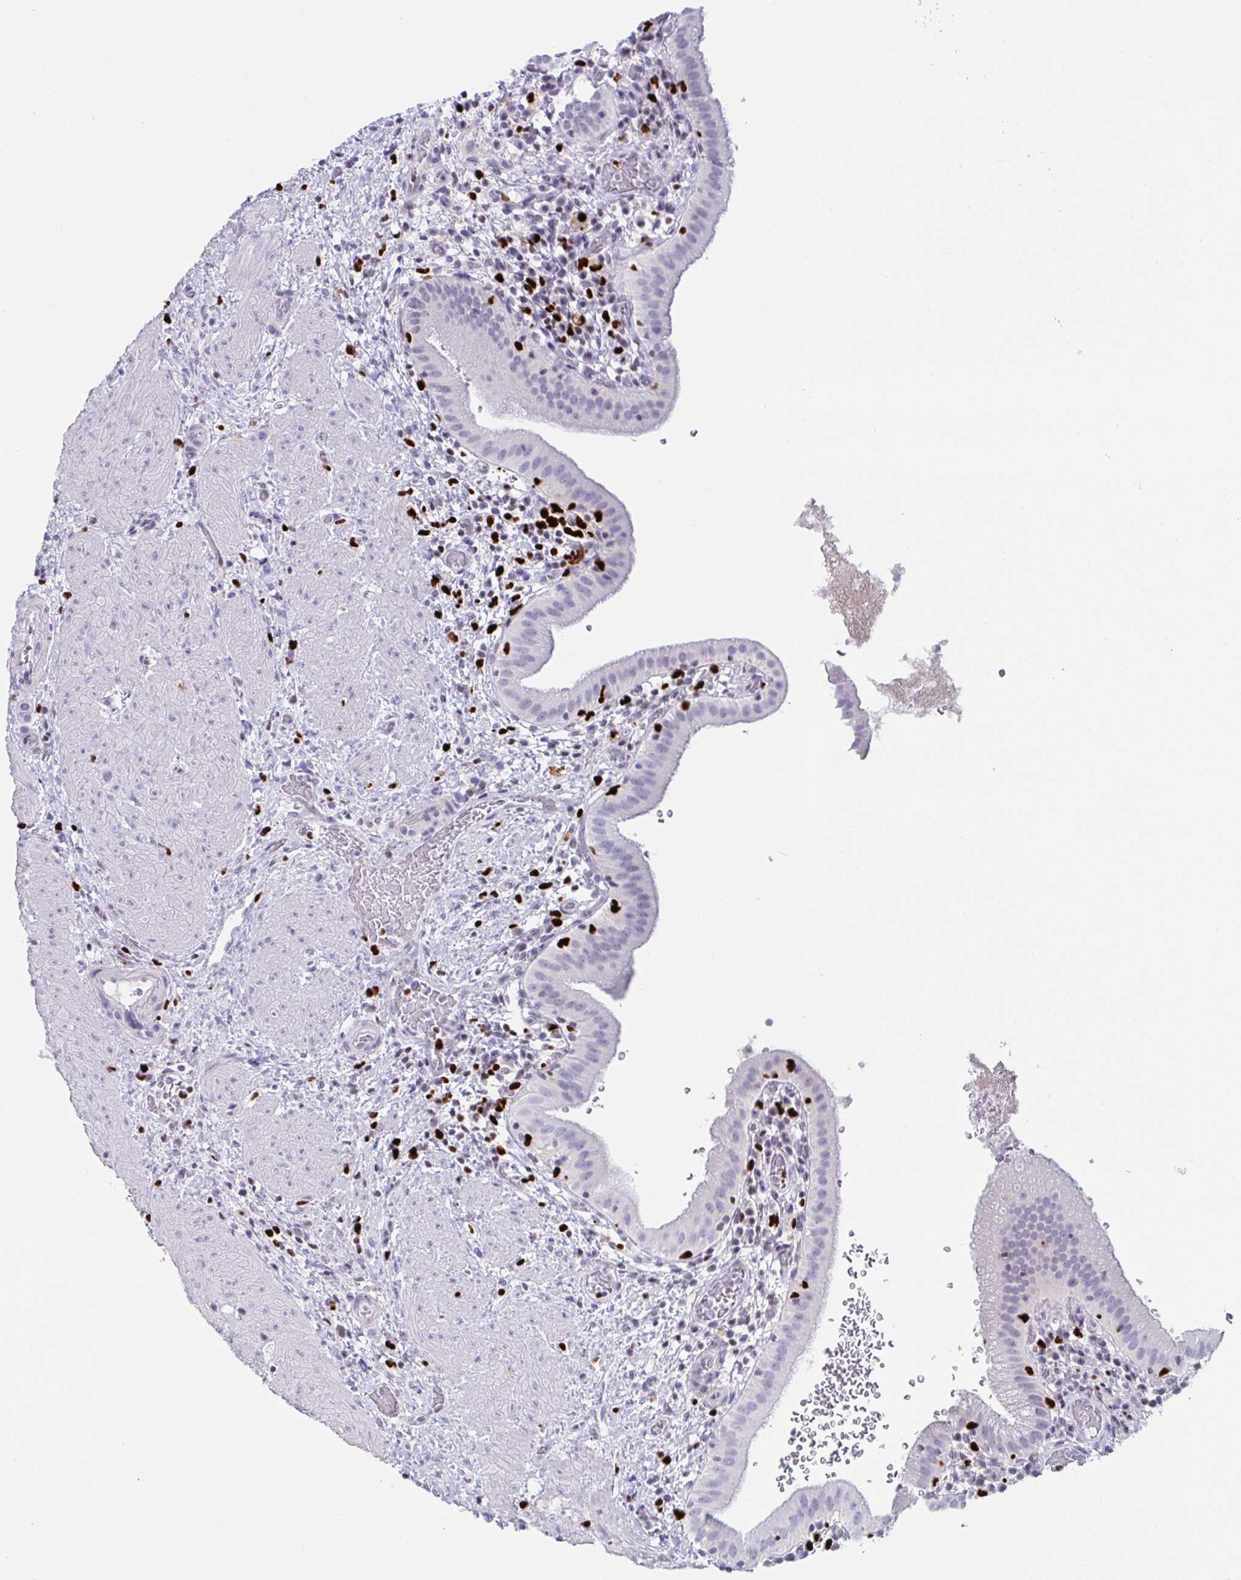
{"staining": {"intensity": "negative", "quantity": "none", "location": "none"}, "tissue": "gallbladder", "cell_type": "Glandular cells", "image_type": "normal", "snomed": [{"axis": "morphology", "description": "Normal tissue, NOS"}, {"axis": "topography", "description": "Gallbladder"}], "caption": "Immunohistochemistry histopathology image of normal human gallbladder stained for a protein (brown), which exhibits no expression in glandular cells. (DAB immunohistochemistry, high magnification).", "gene": "ZNF586", "patient": {"sex": "male", "age": 26}}